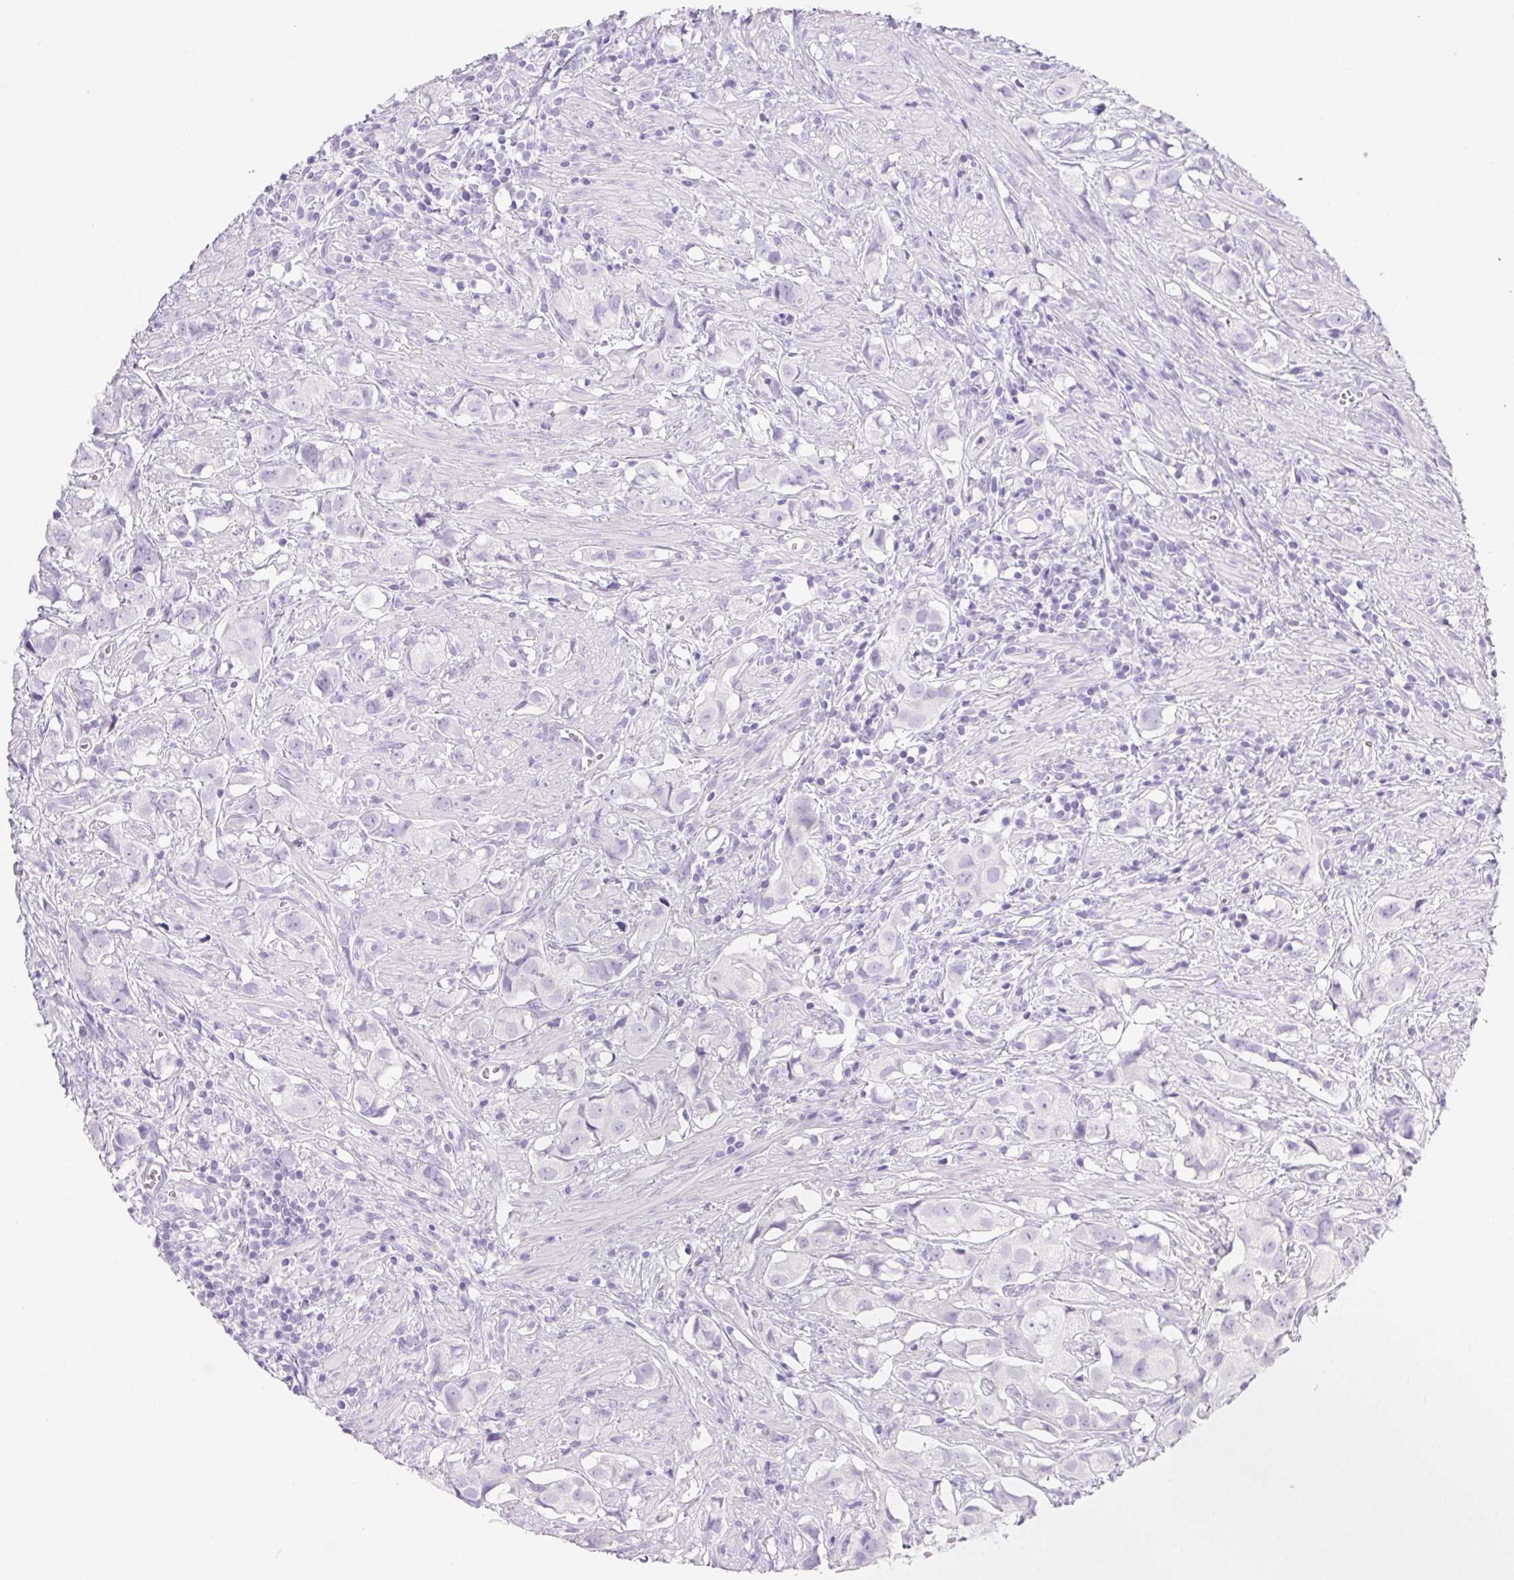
{"staining": {"intensity": "negative", "quantity": "none", "location": "none"}, "tissue": "prostate cancer", "cell_type": "Tumor cells", "image_type": "cancer", "snomed": [{"axis": "morphology", "description": "Adenocarcinoma, High grade"}, {"axis": "topography", "description": "Prostate"}], "caption": "IHC photomicrograph of neoplastic tissue: human prostate high-grade adenocarcinoma stained with DAB (3,3'-diaminobenzidine) reveals no significant protein positivity in tumor cells.", "gene": "PNLIP", "patient": {"sex": "male", "age": 58}}